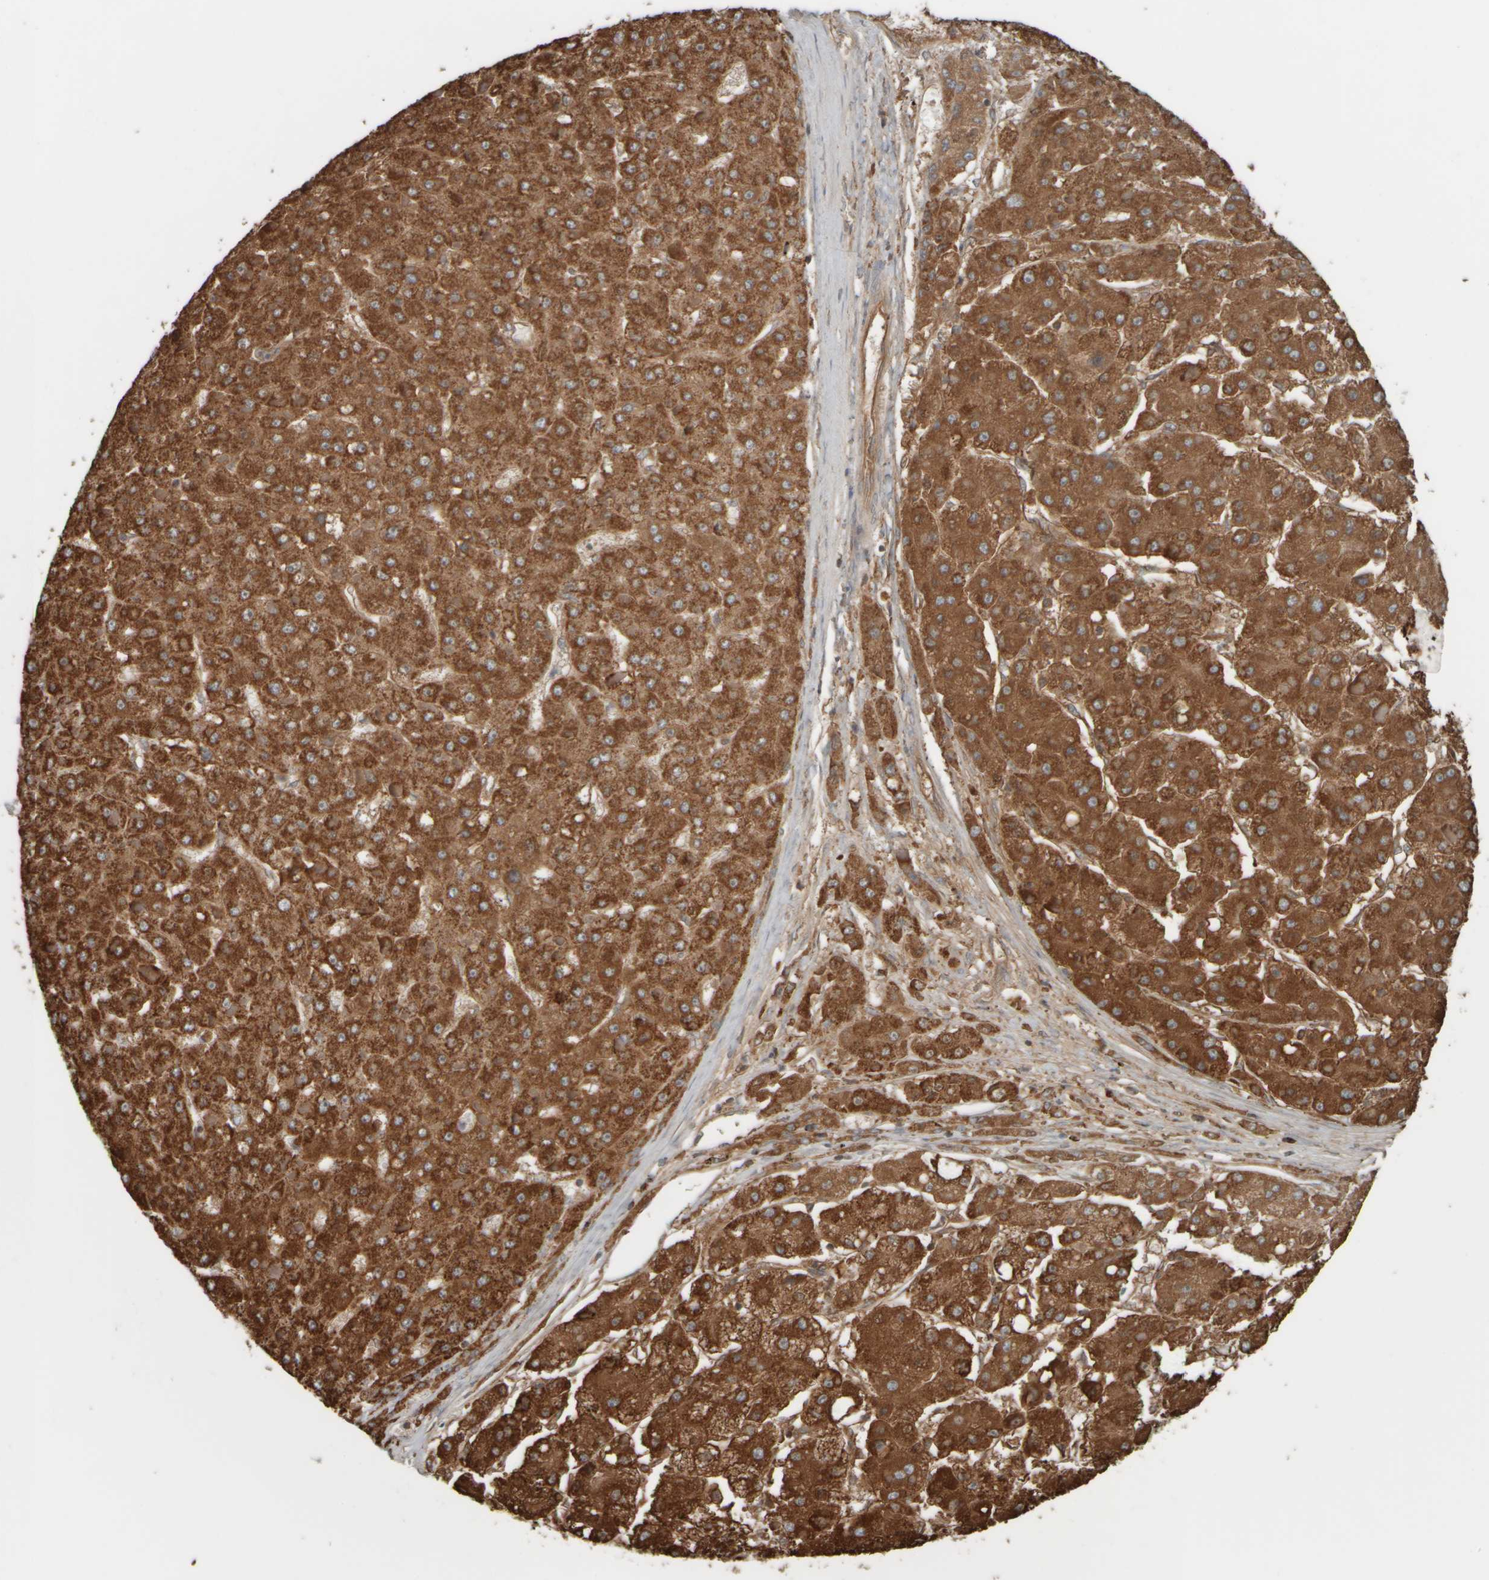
{"staining": {"intensity": "strong", "quantity": ">75%", "location": "cytoplasmic/membranous"}, "tissue": "liver cancer", "cell_type": "Tumor cells", "image_type": "cancer", "snomed": [{"axis": "morphology", "description": "Carcinoma, Hepatocellular, NOS"}, {"axis": "topography", "description": "Liver"}], "caption": "Protein expression analysis of liver cancer displays strong cytoplasmic/membranous staining in approximately >75% of tumor cells.", "gene": "APBB2", "patient": {"sex": "female", "age": 73}}